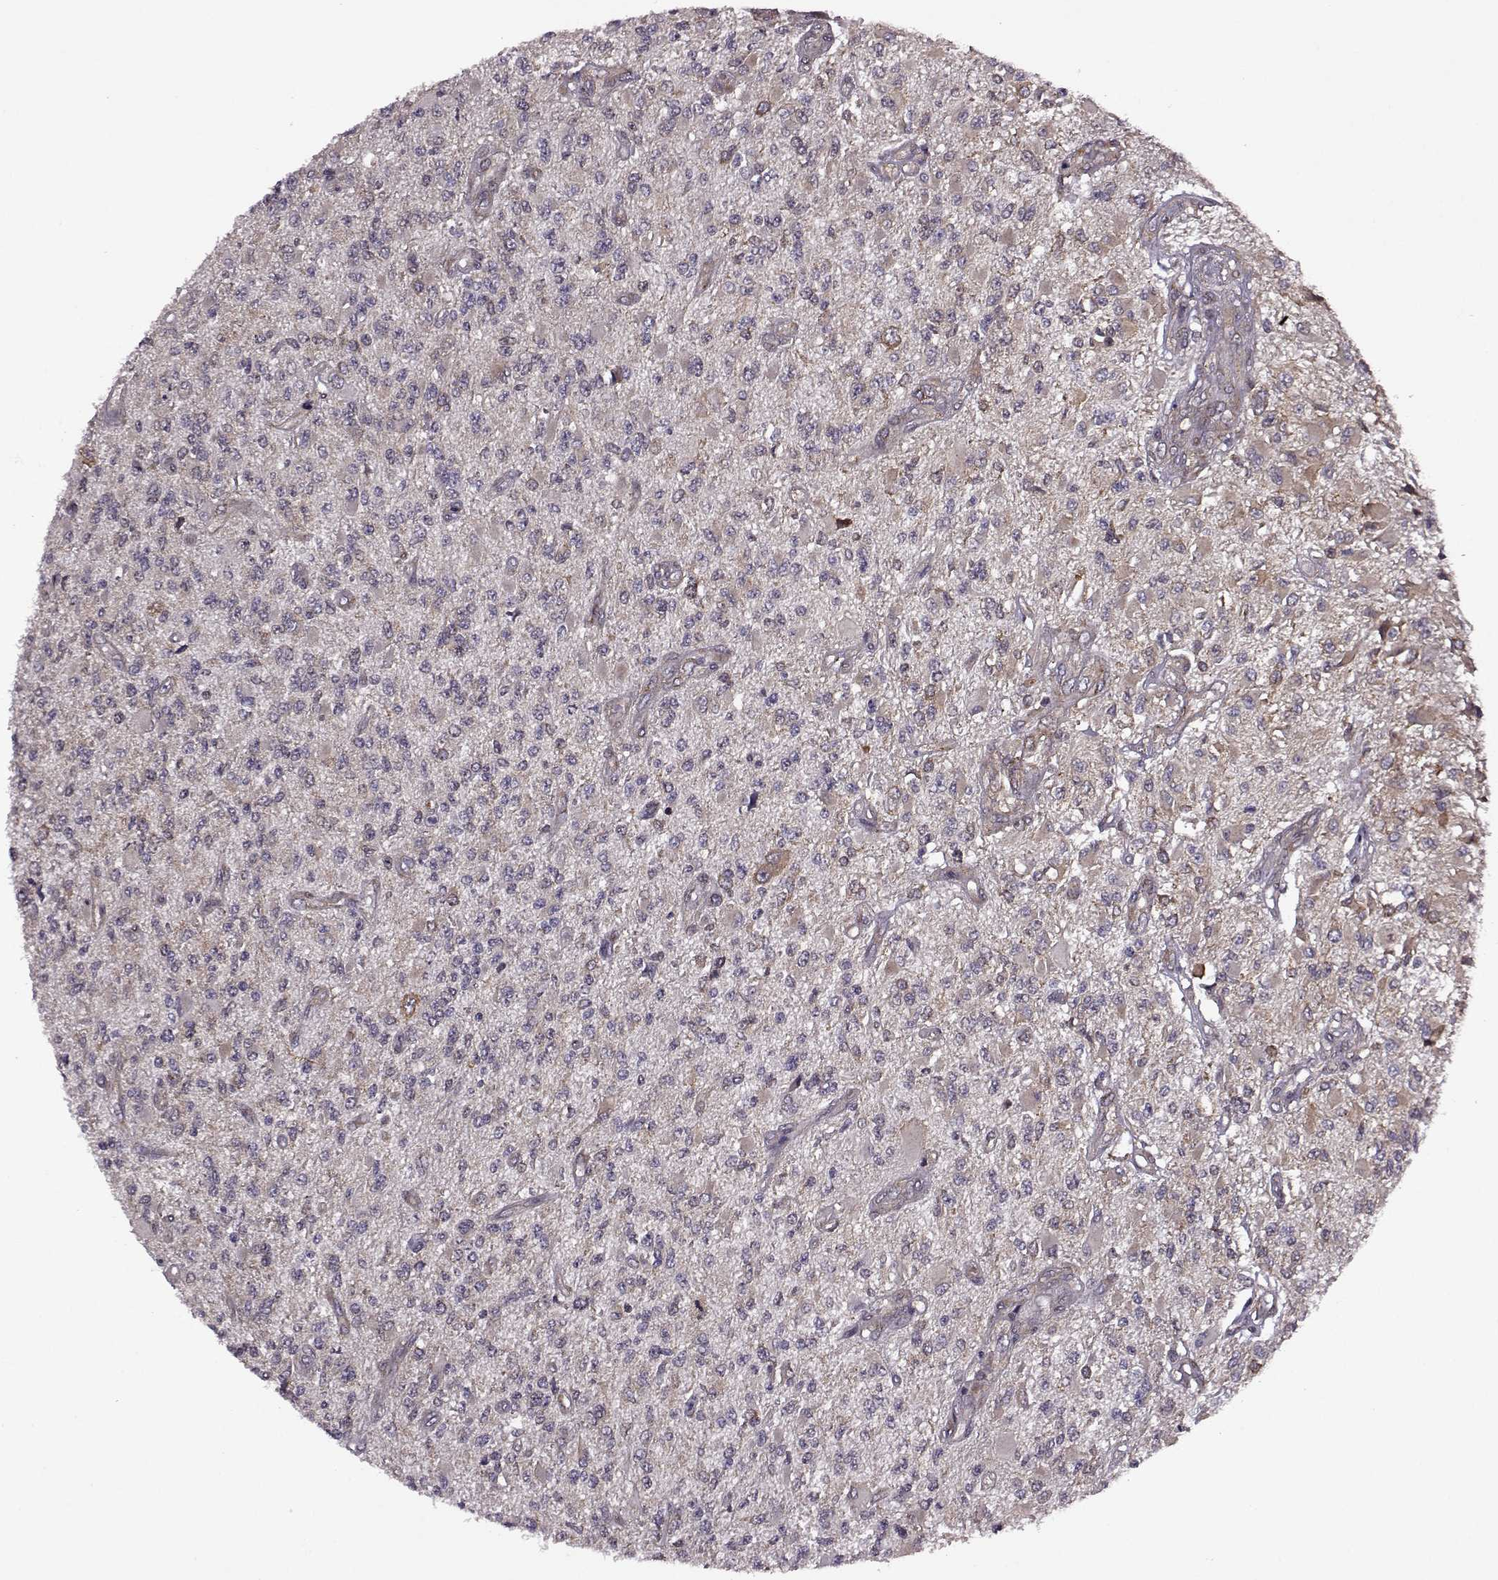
{"staining": {"intensity": "negative", "quantity": "none", "location": "none"}, "tissue": "glioma", "cell_type": "Tumor cells", "image_type": "cancer", "snomed": [{"axis": "morphology", "description": "Glioma, malignant, High grade"}, {"axis": "topography", "description": "Brain"}], "caption": "There is no significant expression in tumor cells of glioma.", "gene": "URI1", "patient": {"sex": "female", "age": 63}}